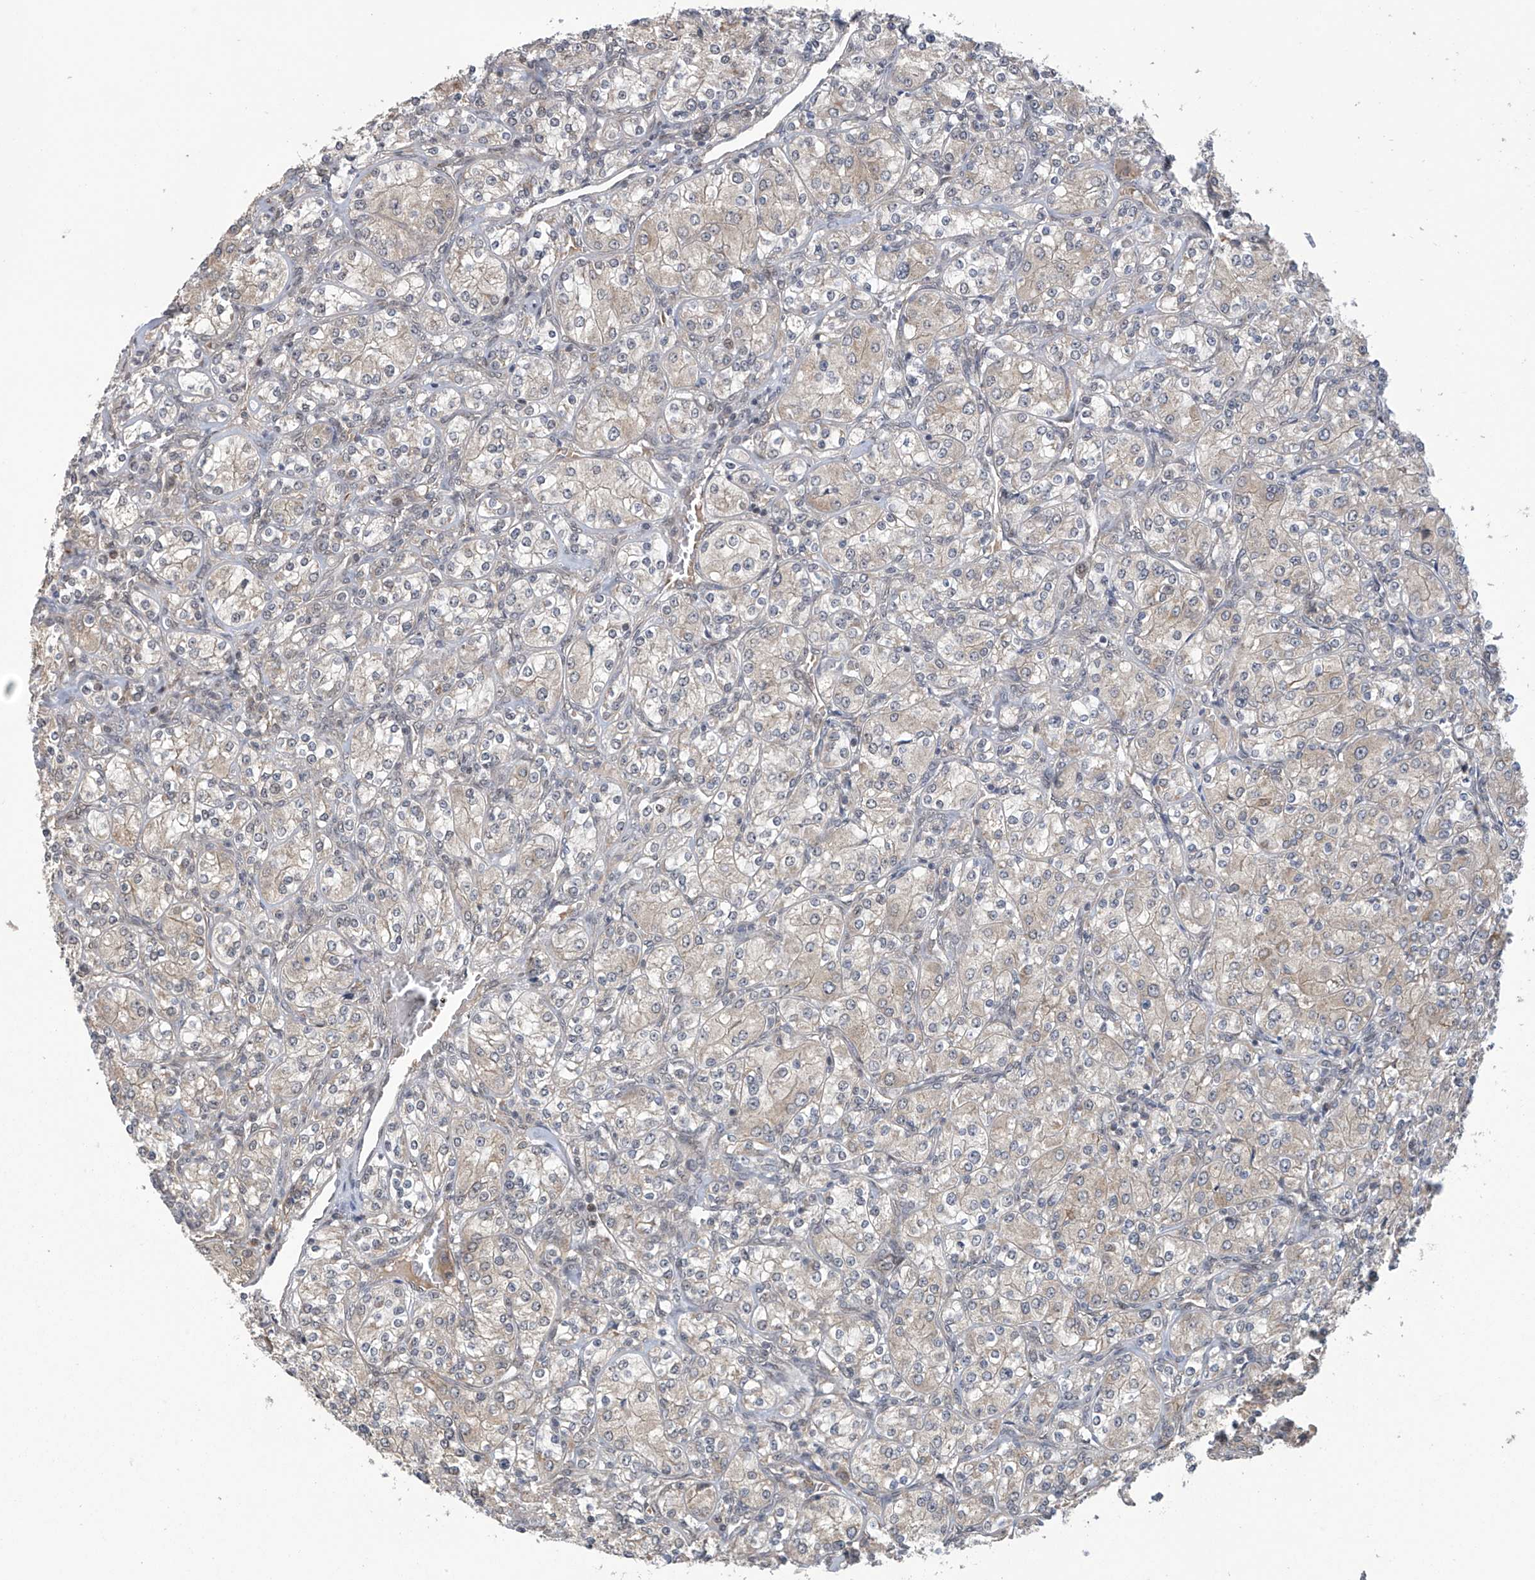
{"staining": {"intensity": "negative", "quantity": "none", "location": "none"}, "tissue": "renal cancer", "cell_type": "Tumor cells", "image_type": "cancer", "snomed": [{"axis": "morphology", "description": "Adenocarcinoma, NOS"}, {"axis": "topography", "description": "Kidney"}], "caption": "High magnification brightfield microscopy of renal adenocarcinoma stained with DAB (3,3'-diaminobenzidine) (brown) and counterstained with hematoxylin (blue): tumor cells show no significant staining.", "gene": "ABHD13", "patient": {"sex": "male", "age": 77}}